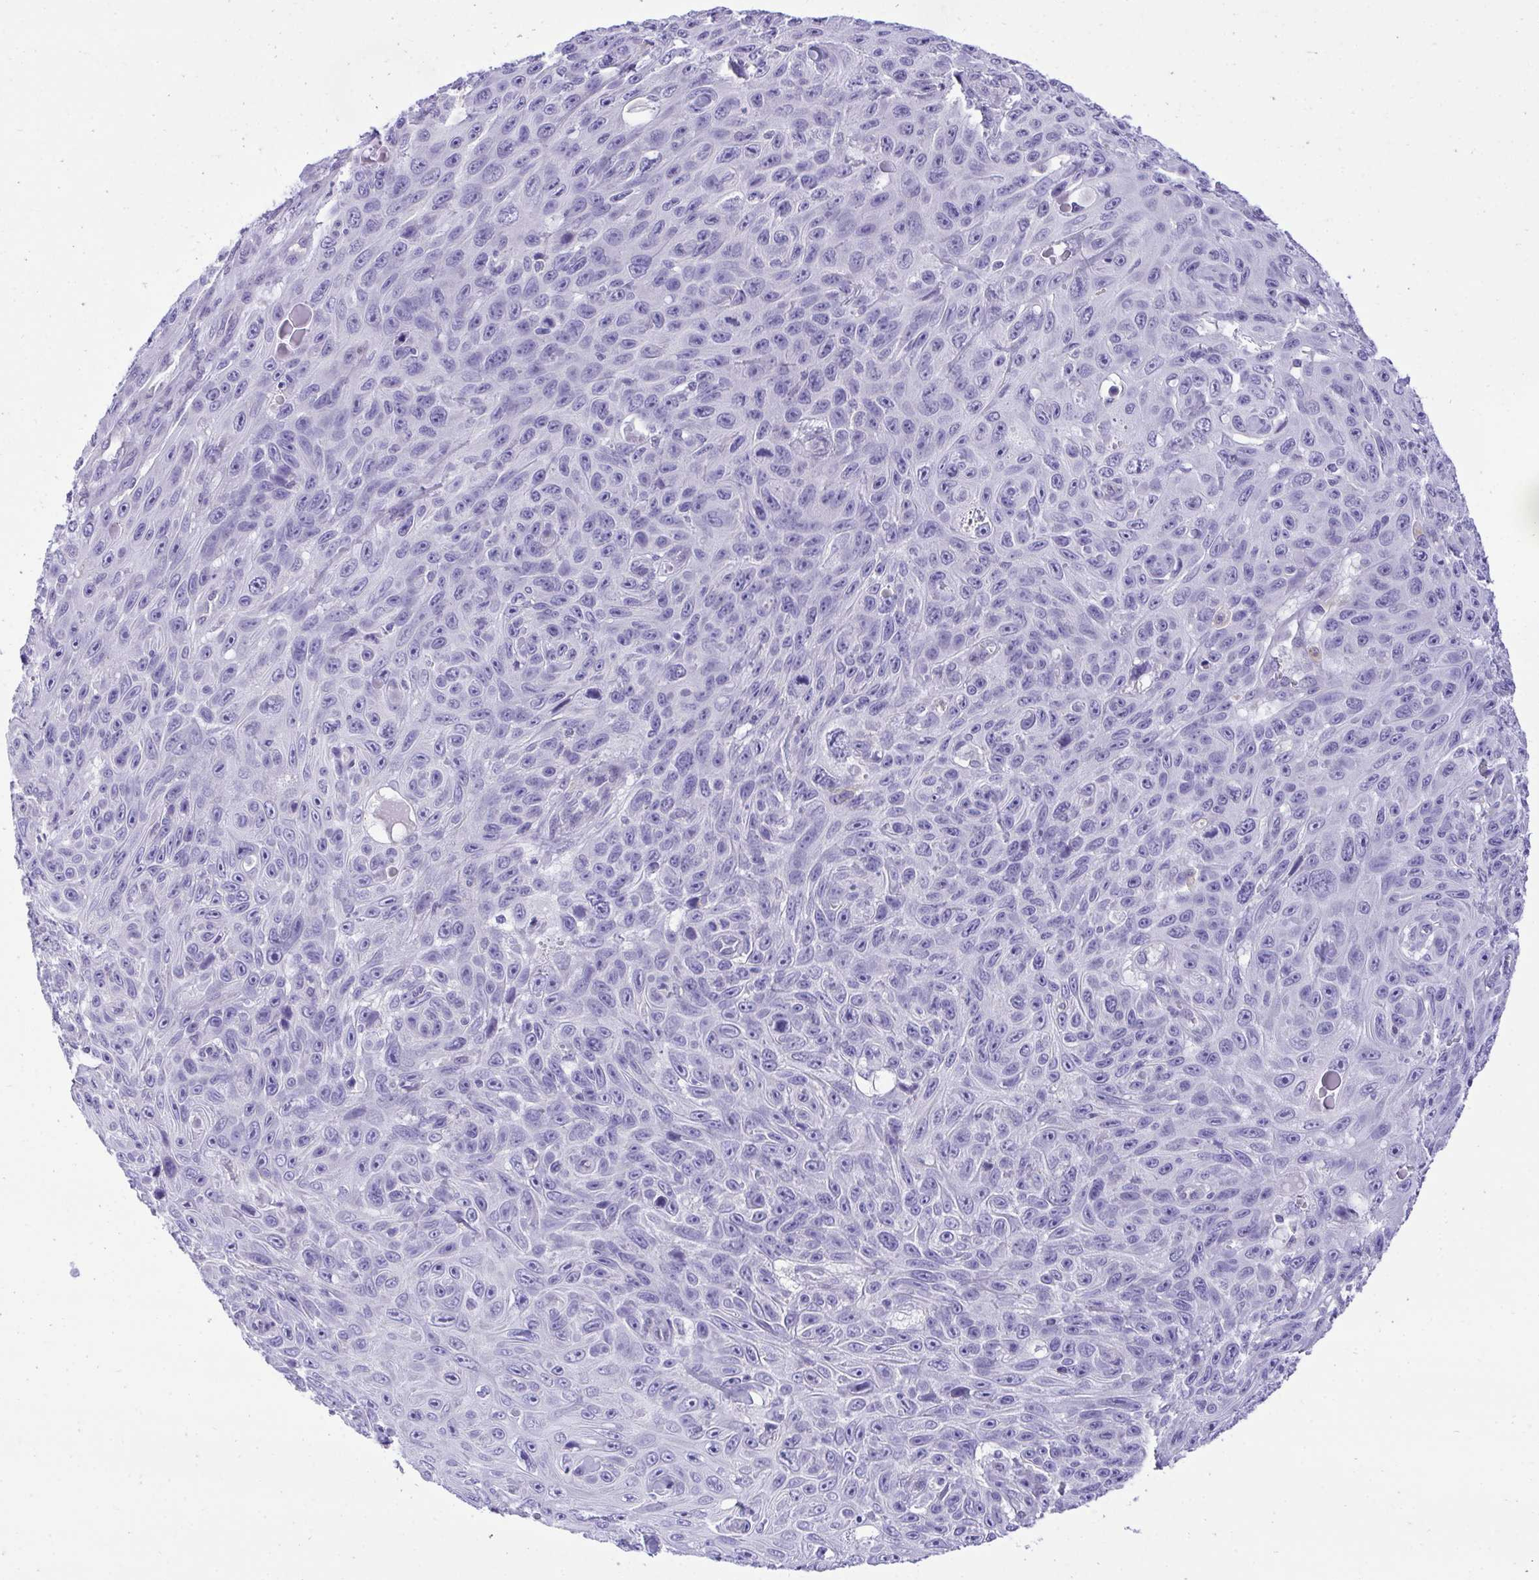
{"staining": {"intensity": "negative", "quantity": "none", "location": "none"}, "tissue": "skin cancer", "cell_type": "Tumor cells", "image_type": "cancer", "snomed": [{"axis": "morphology", "description": "Squamous cell carcinoma, NOS"}, {"axis": "topography", "description": "Skin"}], "caption": "A high-resolution histopathology image shows IHC staining of skin cancer (squamous cell carcinoma), which shows no significant expression in tumor cells. Brightfield microscopy of immunohistochemistry (IHC) stained with DAB (brown) and hematoxylin (blue), captured at high magnification.", "gene": "PGM2L1", "patient": {"sex": "male", "age": 82}}